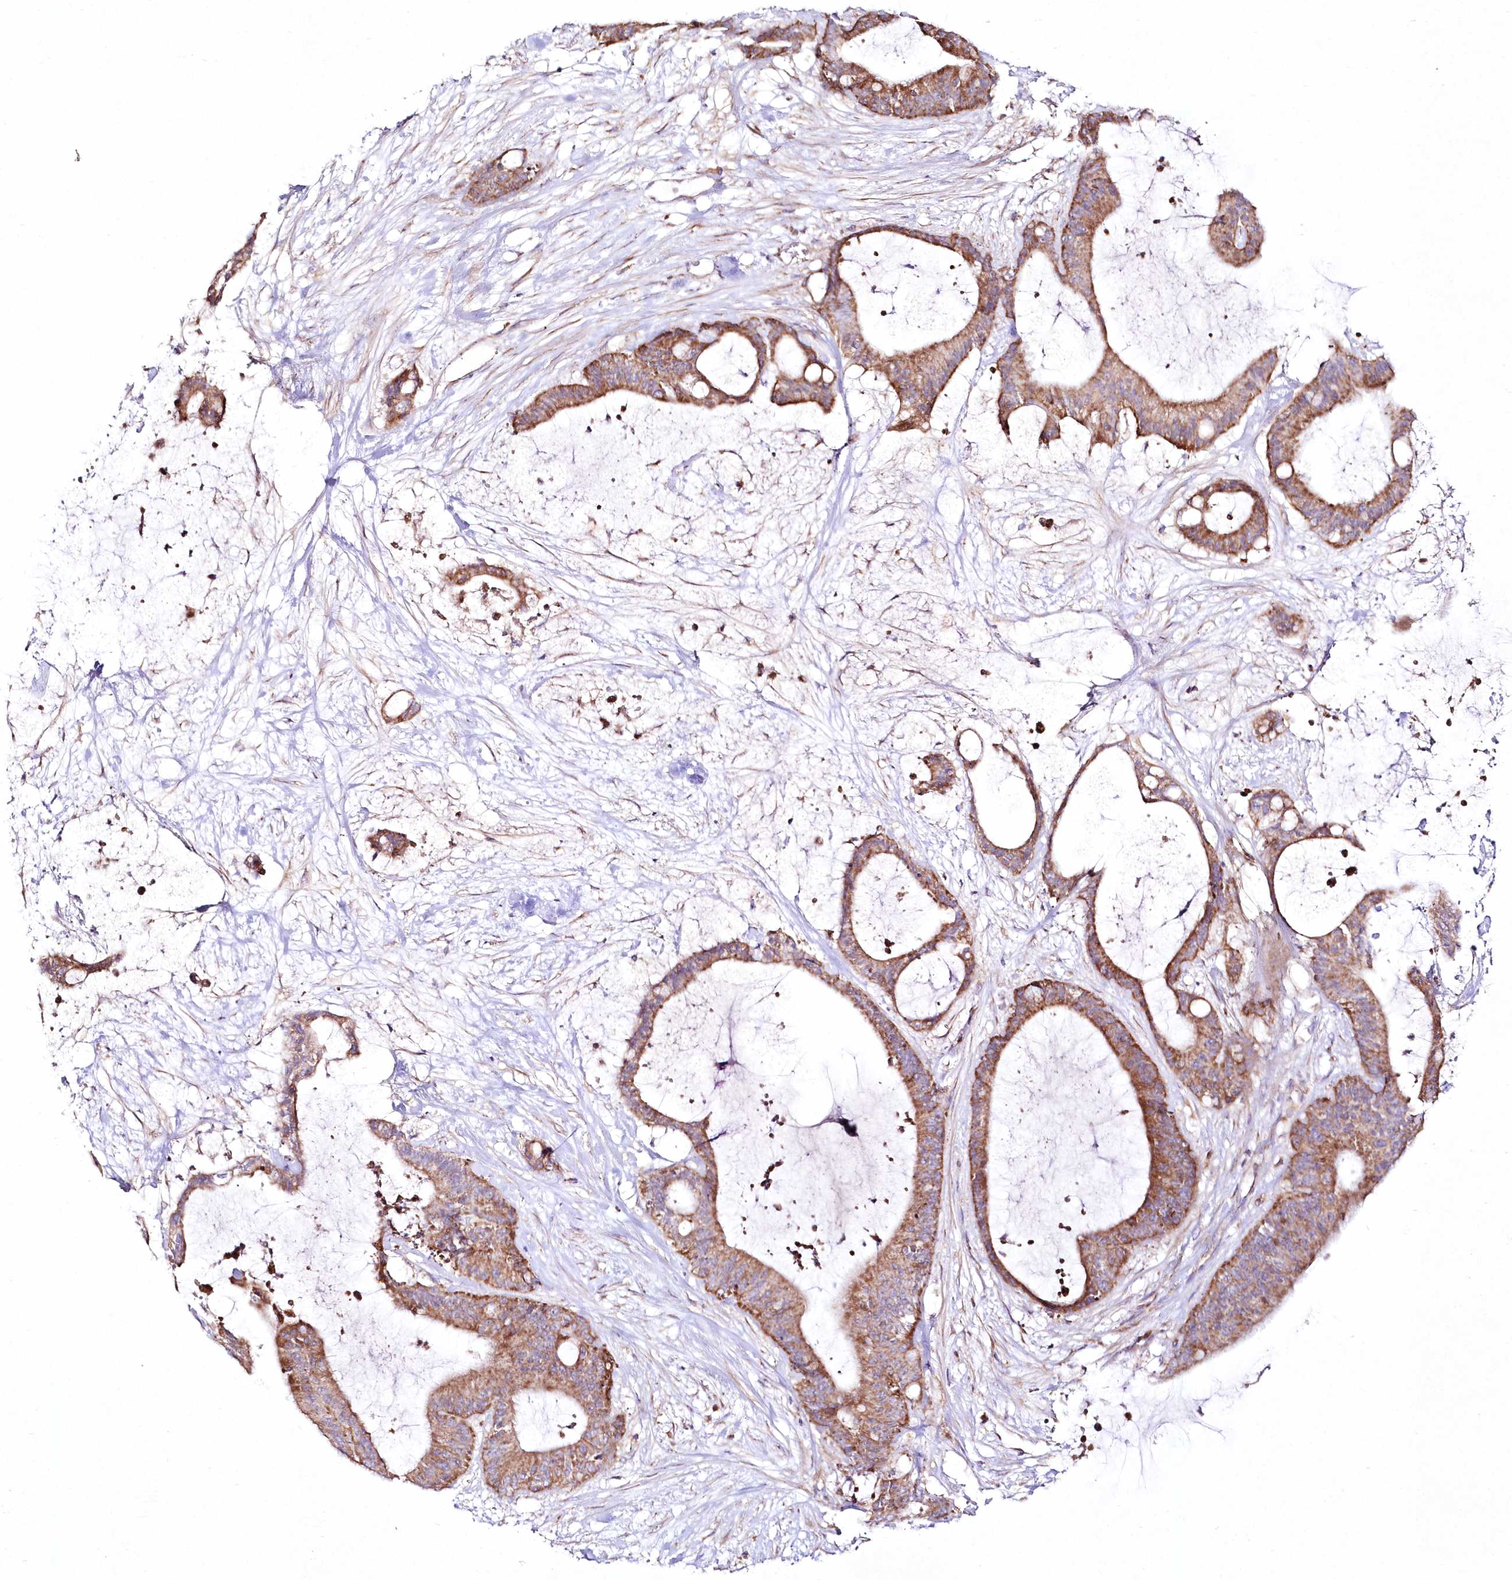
{"staining": {"intensity": "moderate", "quantity": ">75%", "location": "cytoplasmic/membranous"}, "tissue": "liver cancer", "cell_type": "Tumor cells", "image_type": "cancer", "snomed": [{"axis": "morphology", "description": "Cholangiocarcinoma"}, {"axis": "topography", "description": "Liver"}], "caption": "The histopathology image demonstrates immunohistochemical staining of liver cancer. There is moderate cytoplasmic/membranous positivity is identified in about >75% of tumor cells.", "gene": "DNA2", "patient": {"sex": "female", "age": 73}}